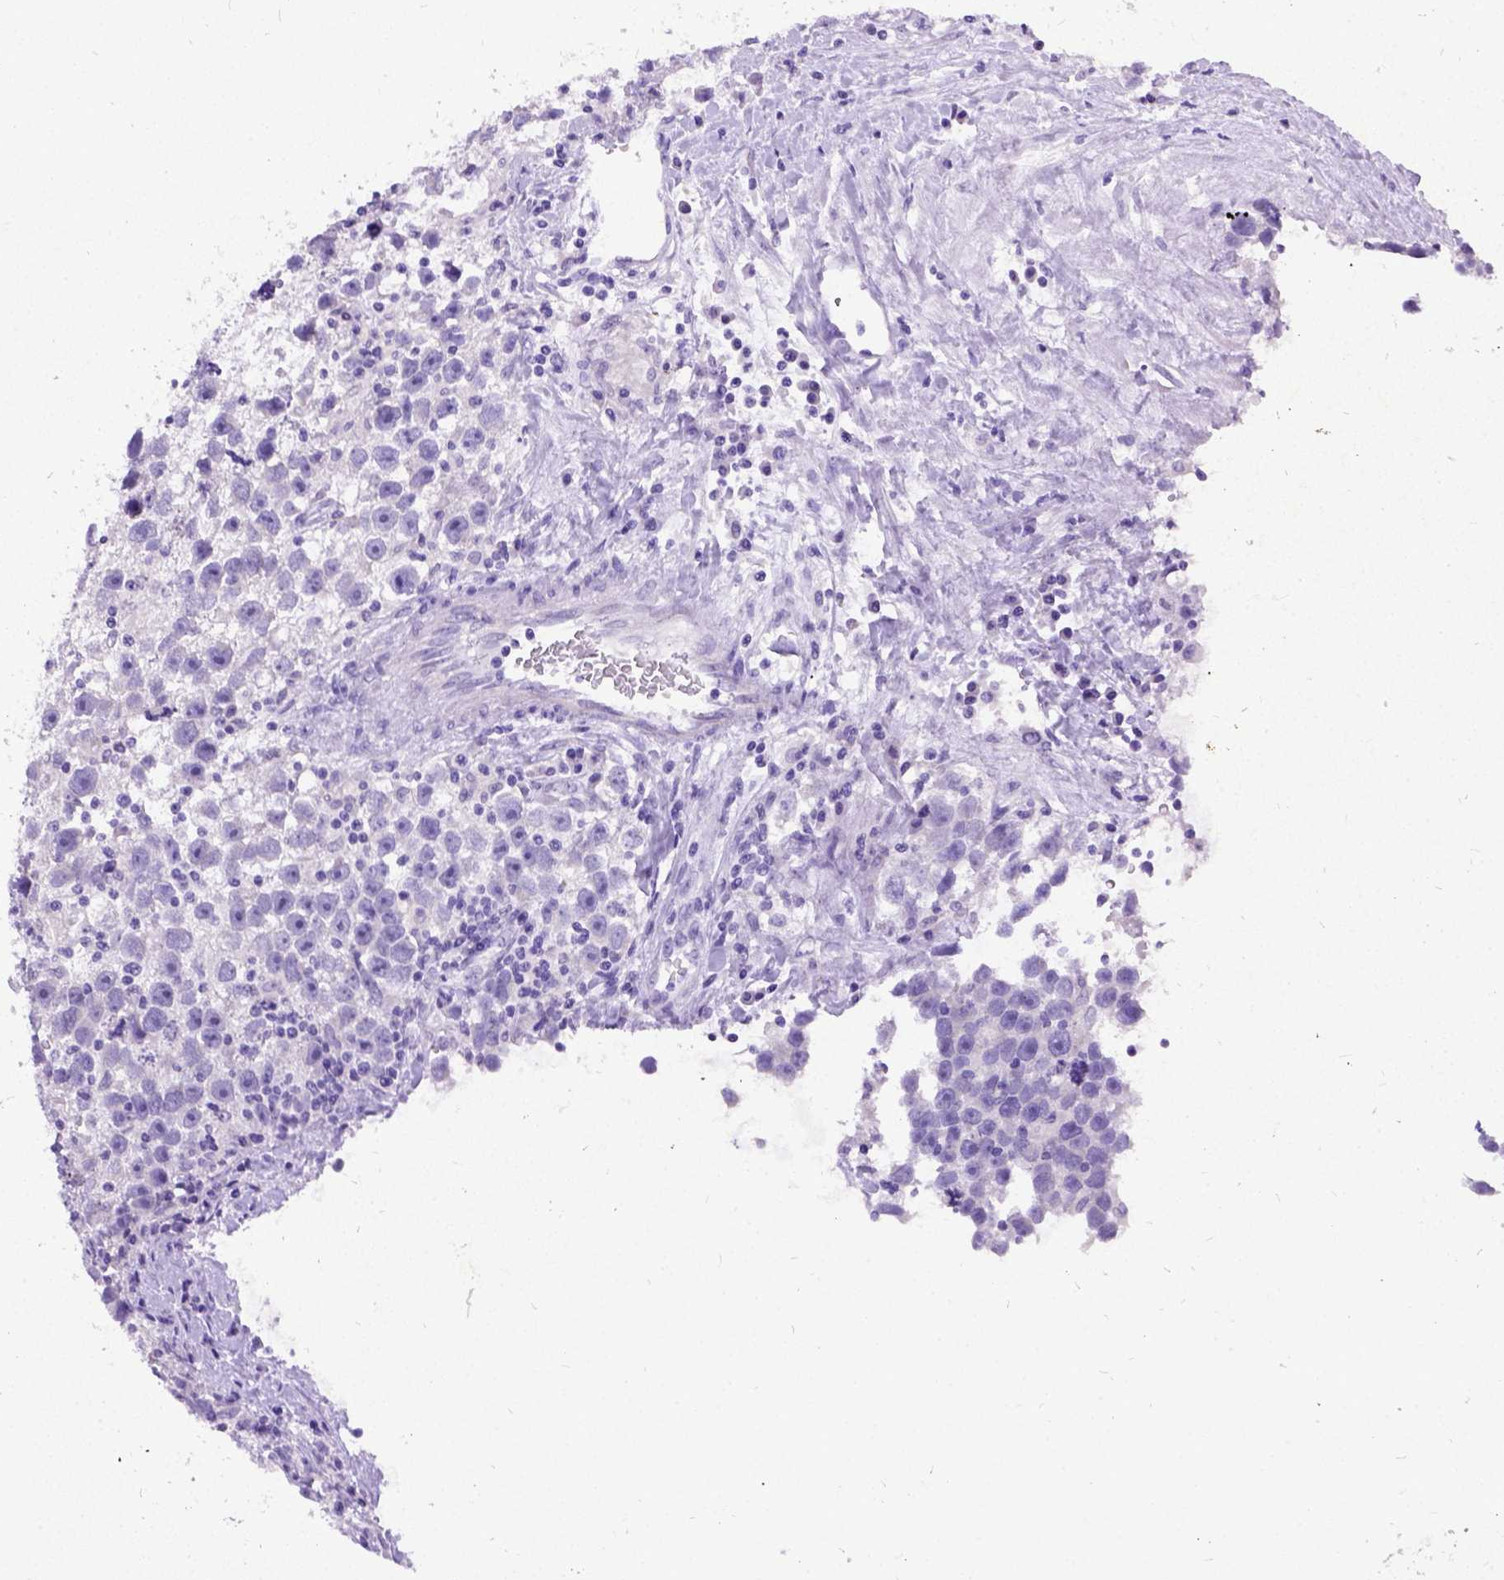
{"staining": {"intensity": "negative", "quantity": "none", "location": "none"}, "tissue": "testis cancer", "cell_type": "Tumor cells", "image_type": "cancer", "snomed": [{"axis": "morphology", "description": "Seminoma, NOS"}, {"axis": "topography", "description": "Testis"}], "caption": "IHC image of neoplastic tissue: human seminoma (testis) stained with DAB exhibits no significant protein positivity in tumor cells.", "gene": "NEUROD4", "patient": {"sex": "male", "age": 43}}